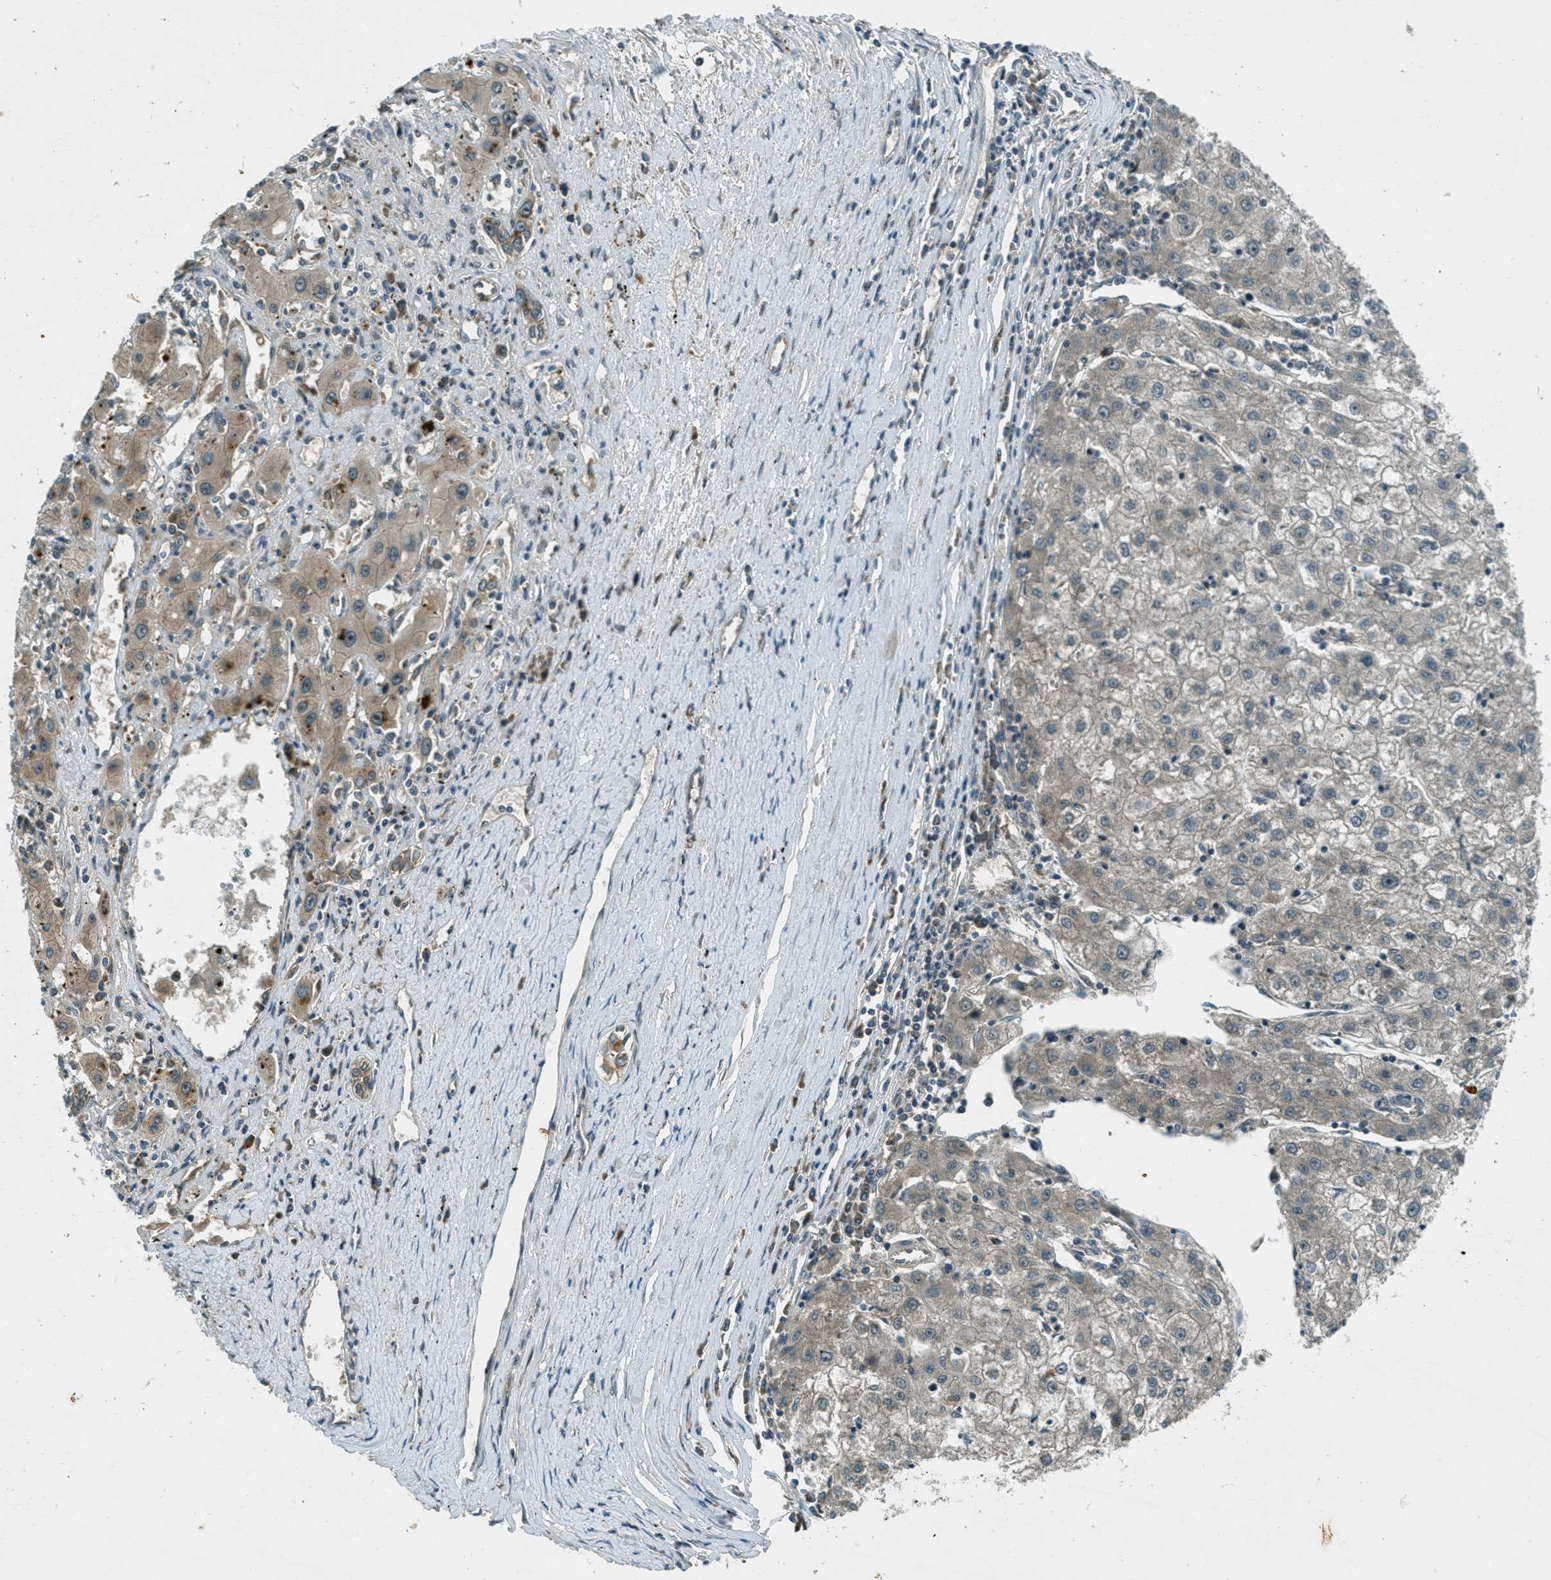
{"staining": {"intensity": "negative", "quantity": "none", "location": "none"}, "tissue": "liver cancer", "cell_type": "Tumor cells", "image_type": "cancer", "snomed": [{"axis": "morphology", "description": "Carcinoma, Hepatocellular, NOS"}, {"axis": "topography", "description": "Liver"}], "caption": "Protein analysis of liver hepatocellular carcinoma displays no significant positivity in tumor cells.", "gene": "STK11", "patient": {"sex": "male", "age": 72}}